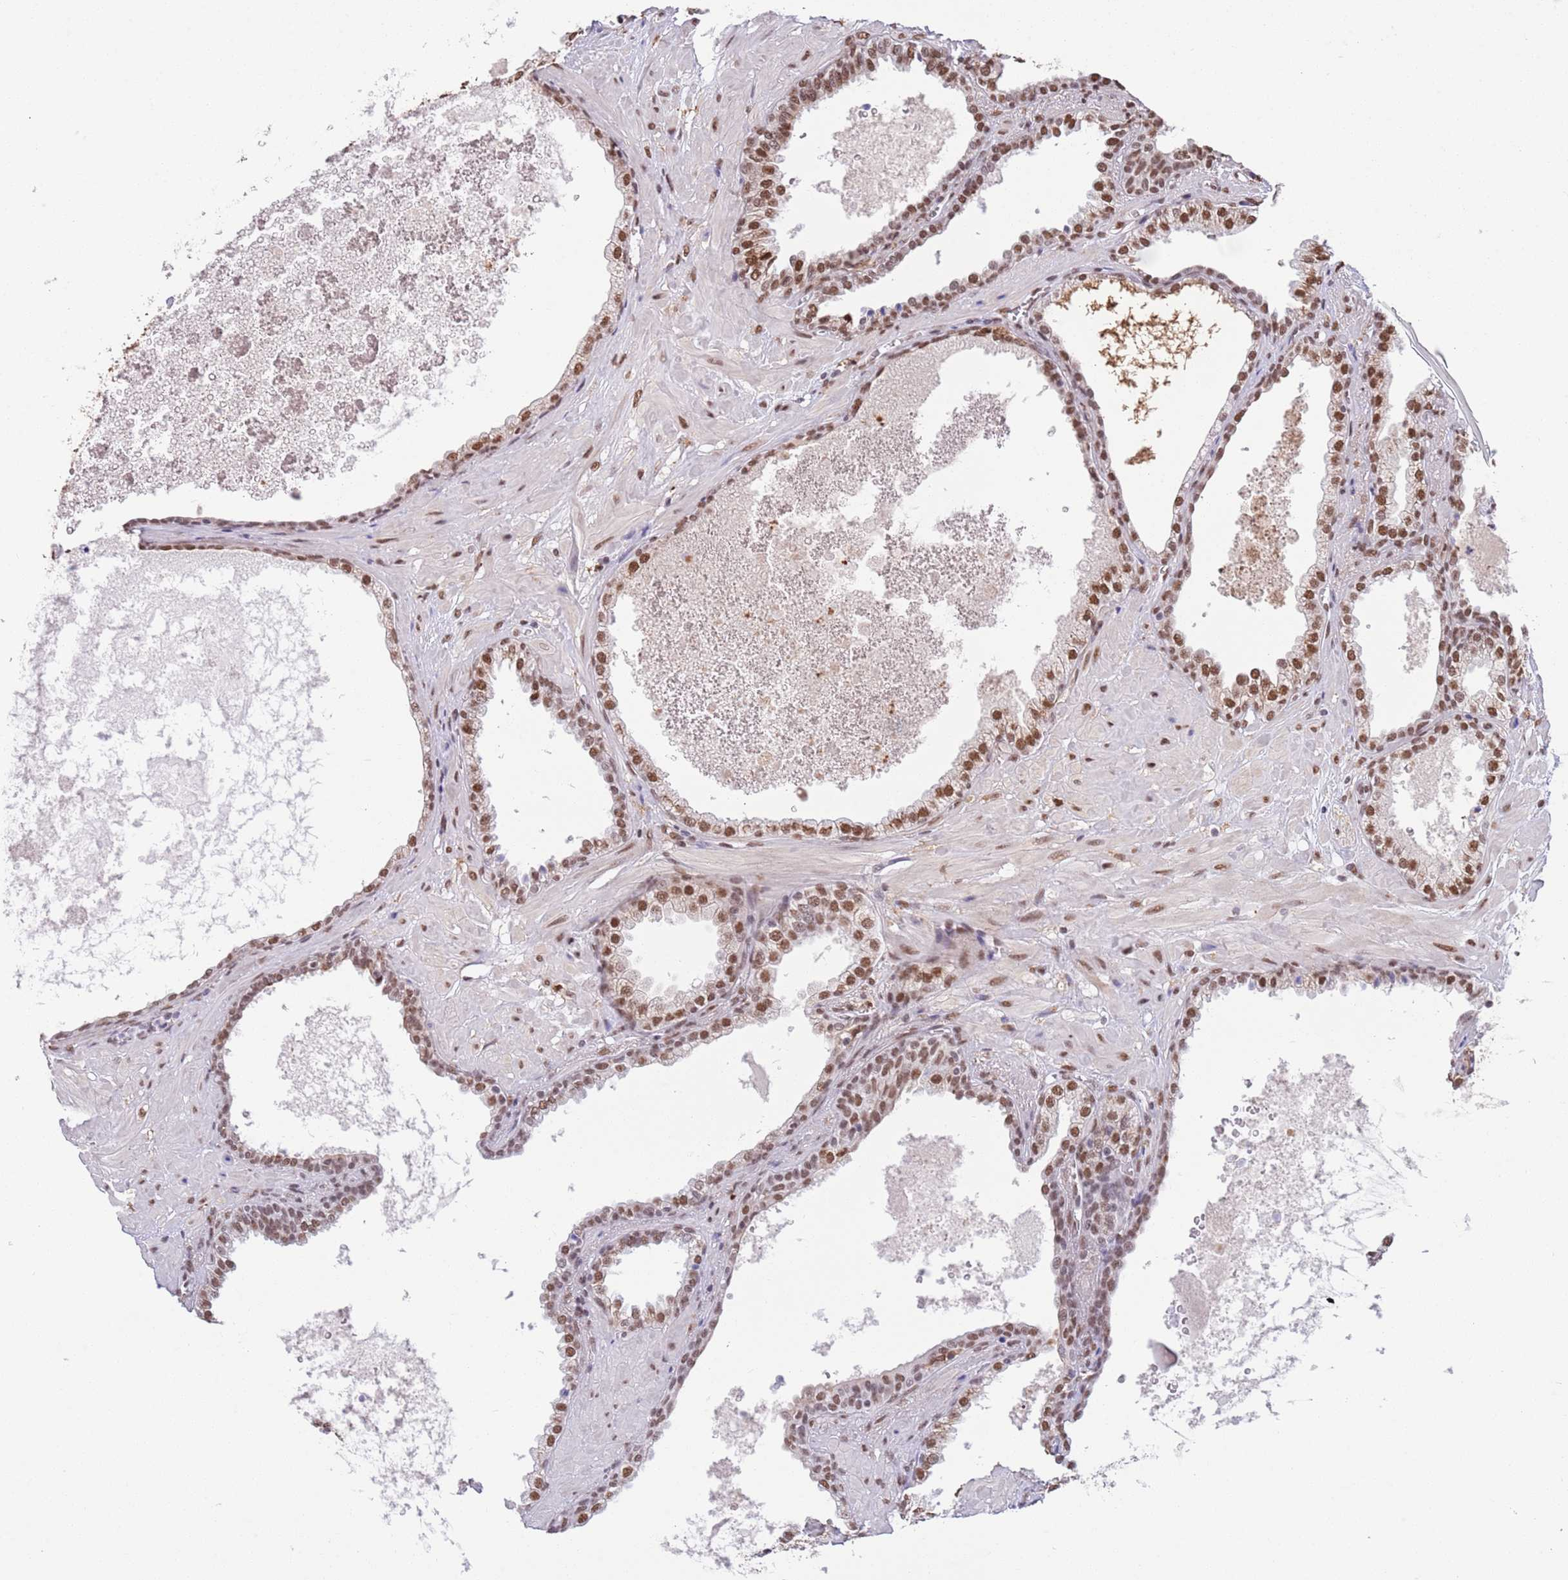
{"staining": {"intensity": "moderate", "quantity": ">75%", "location": "nuclear"}, "tissue": "prostate cancer", "cell_type": "Tumor cells", "image_type": "cancer", "snomed": [{"axis": "morphology", "description": "Adenocarcinoma, High grade"}, {"axis": "topography", "description": "Prostate"}], "caption": "The immunohistochemical stain labels moderate nuclear positivity in tumor cells of prostate cancer tissue. Immunohistochemistry (ihc) stains the protein in brown and the nuclei are stained blue.", "gene": "TRIM32", "patient": {"sex": "male", "age": 71}}